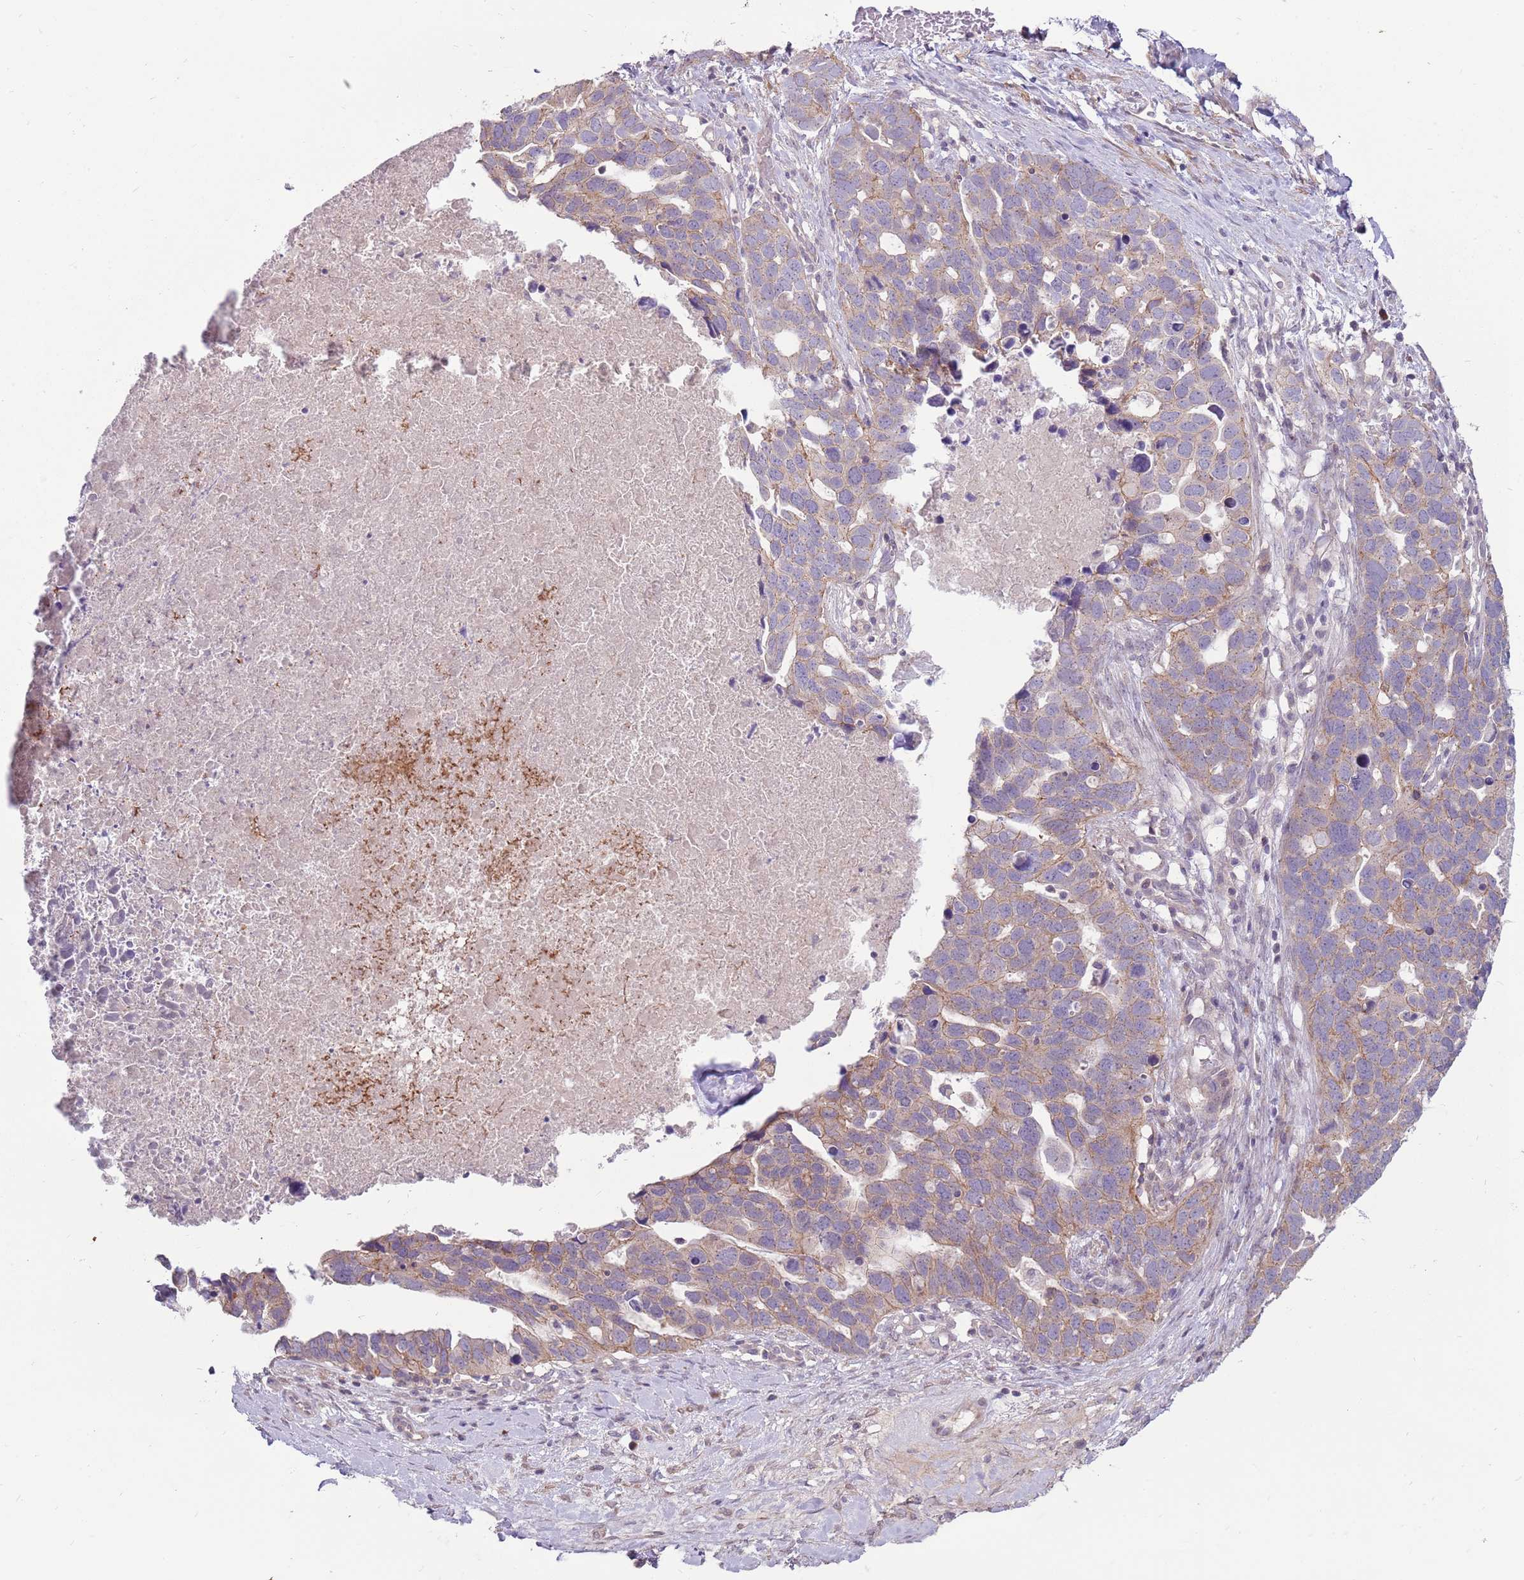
{"staining": {"intensity": "weak", "quantity": "25%-75%", "location": "cytoplasmic/membranous"}, "tissue": "ovarian cancer", "cell_type": "Tumor cells", "image_type": "cancer", "snomed": [{"axis": "morphology", "description": "Cystadenocarcinoma, serous, NOS"}, {"axis": "topography", "description": "Ovary"}], "caption": "IHC histopathology image of neoplastic tissue: human ovarian serous cystadenocarcinoma stained using IHC reveals low levels of weak protein expression localized specifically in the cytoplasmic/membranous of tumor cells, appearing as a cytoplasmic/membranous brown color.", "gene": "SPATA31D1", "patient": {"sex": "female", "age": 54}}